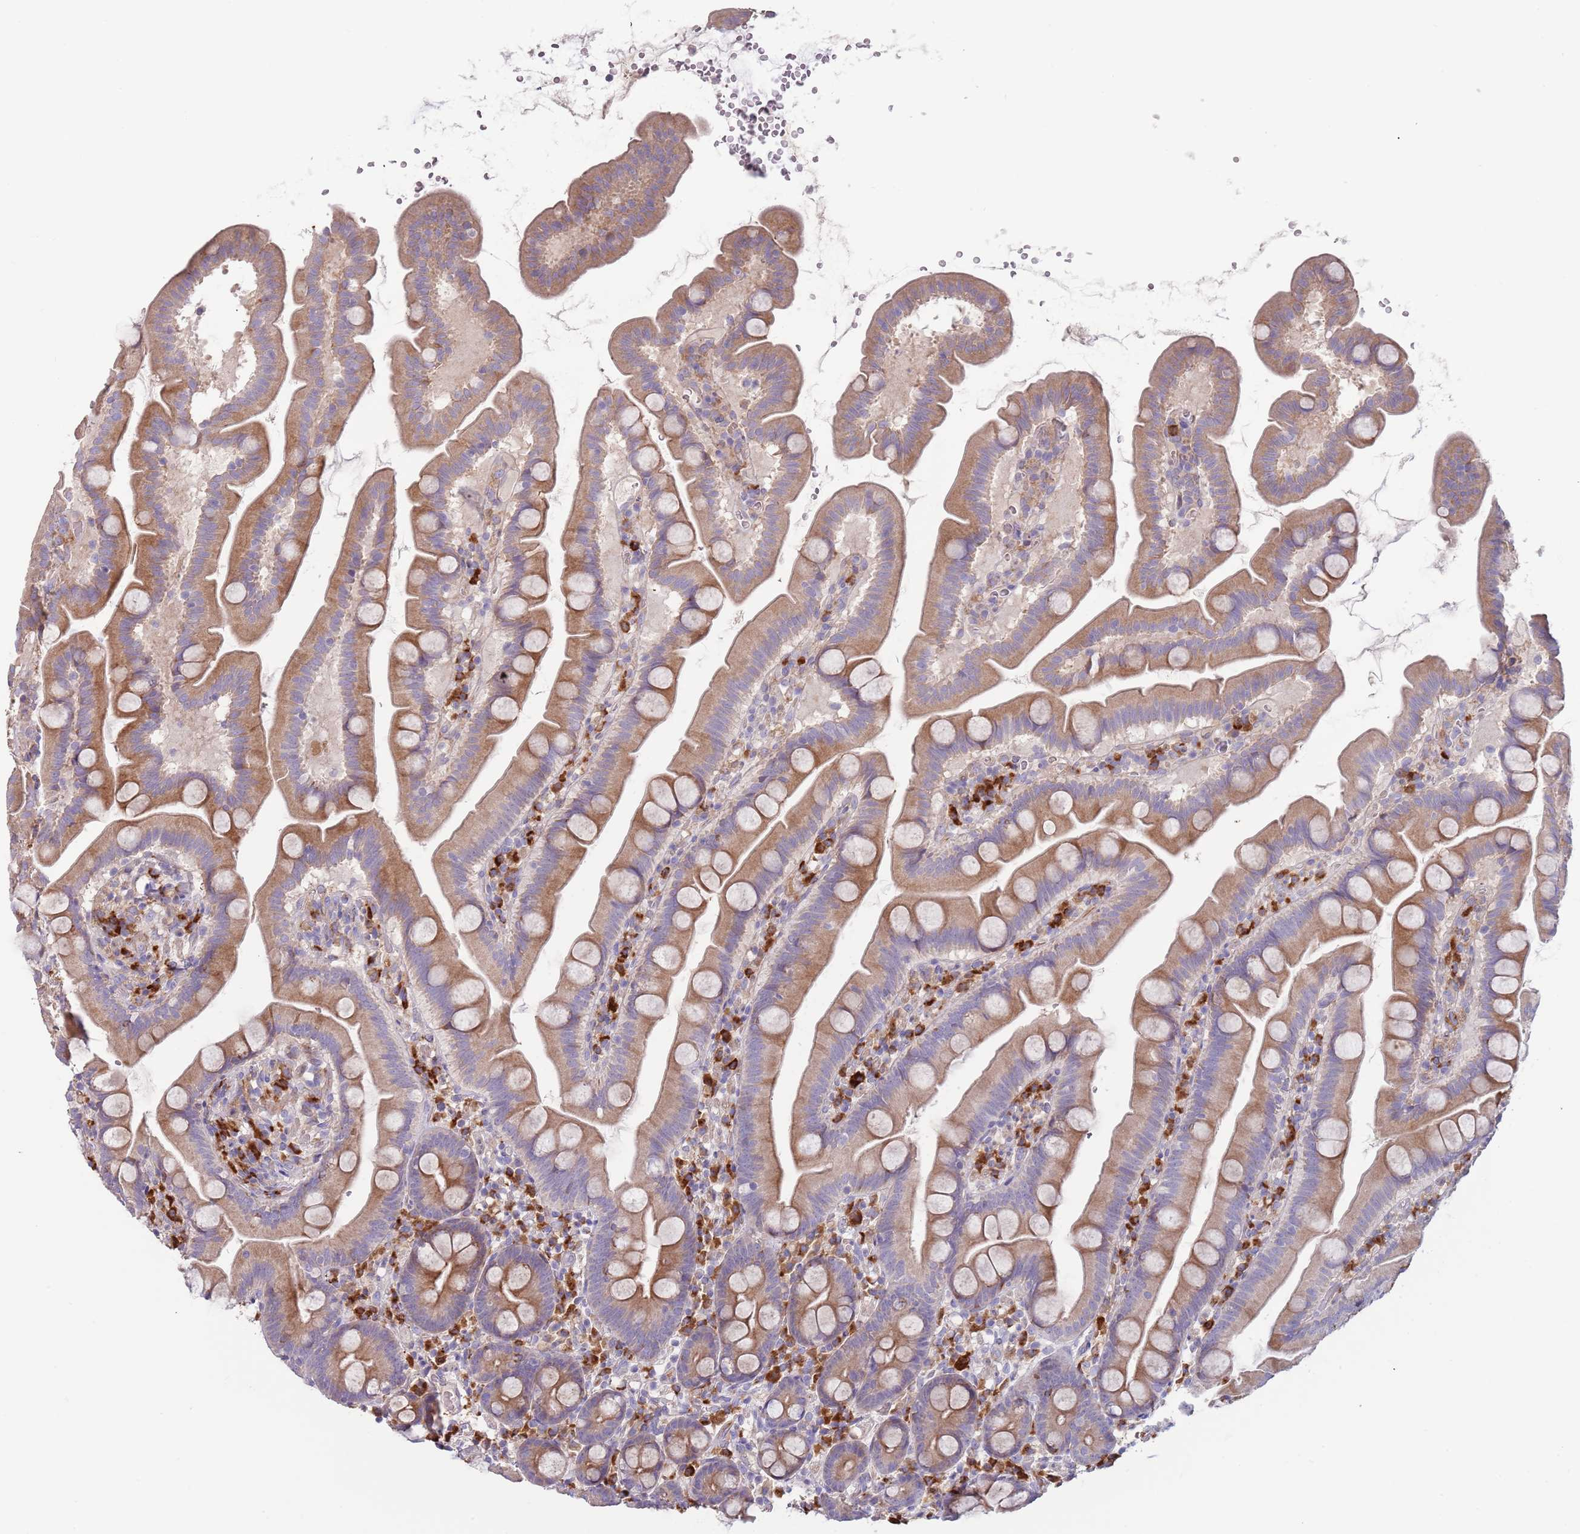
{"staining": {"intensity": "moderate", "quantity": "25%-75%", "location": "cytoplasmic/membranous"}, "tissue": "small intestine", "cell_type": "Glandular cells", "image_type": "normal", "snomed": [{"axis": "morphology", "description": "Normal tissue, NOS"}, {"axis": "topography", "description": "Small intestine"}], "caption": "A high-resolution photomicrograph shows IHC staining of normal small intestine, which exhibits moderate cytoplasmic/membranous staining in approximately 25%-75% of glandular cells. (DAB IHC with brightfield microscopy, high magnification).", "gene": "SUSD1", "patient": {"sex": "female", "age": 68}}